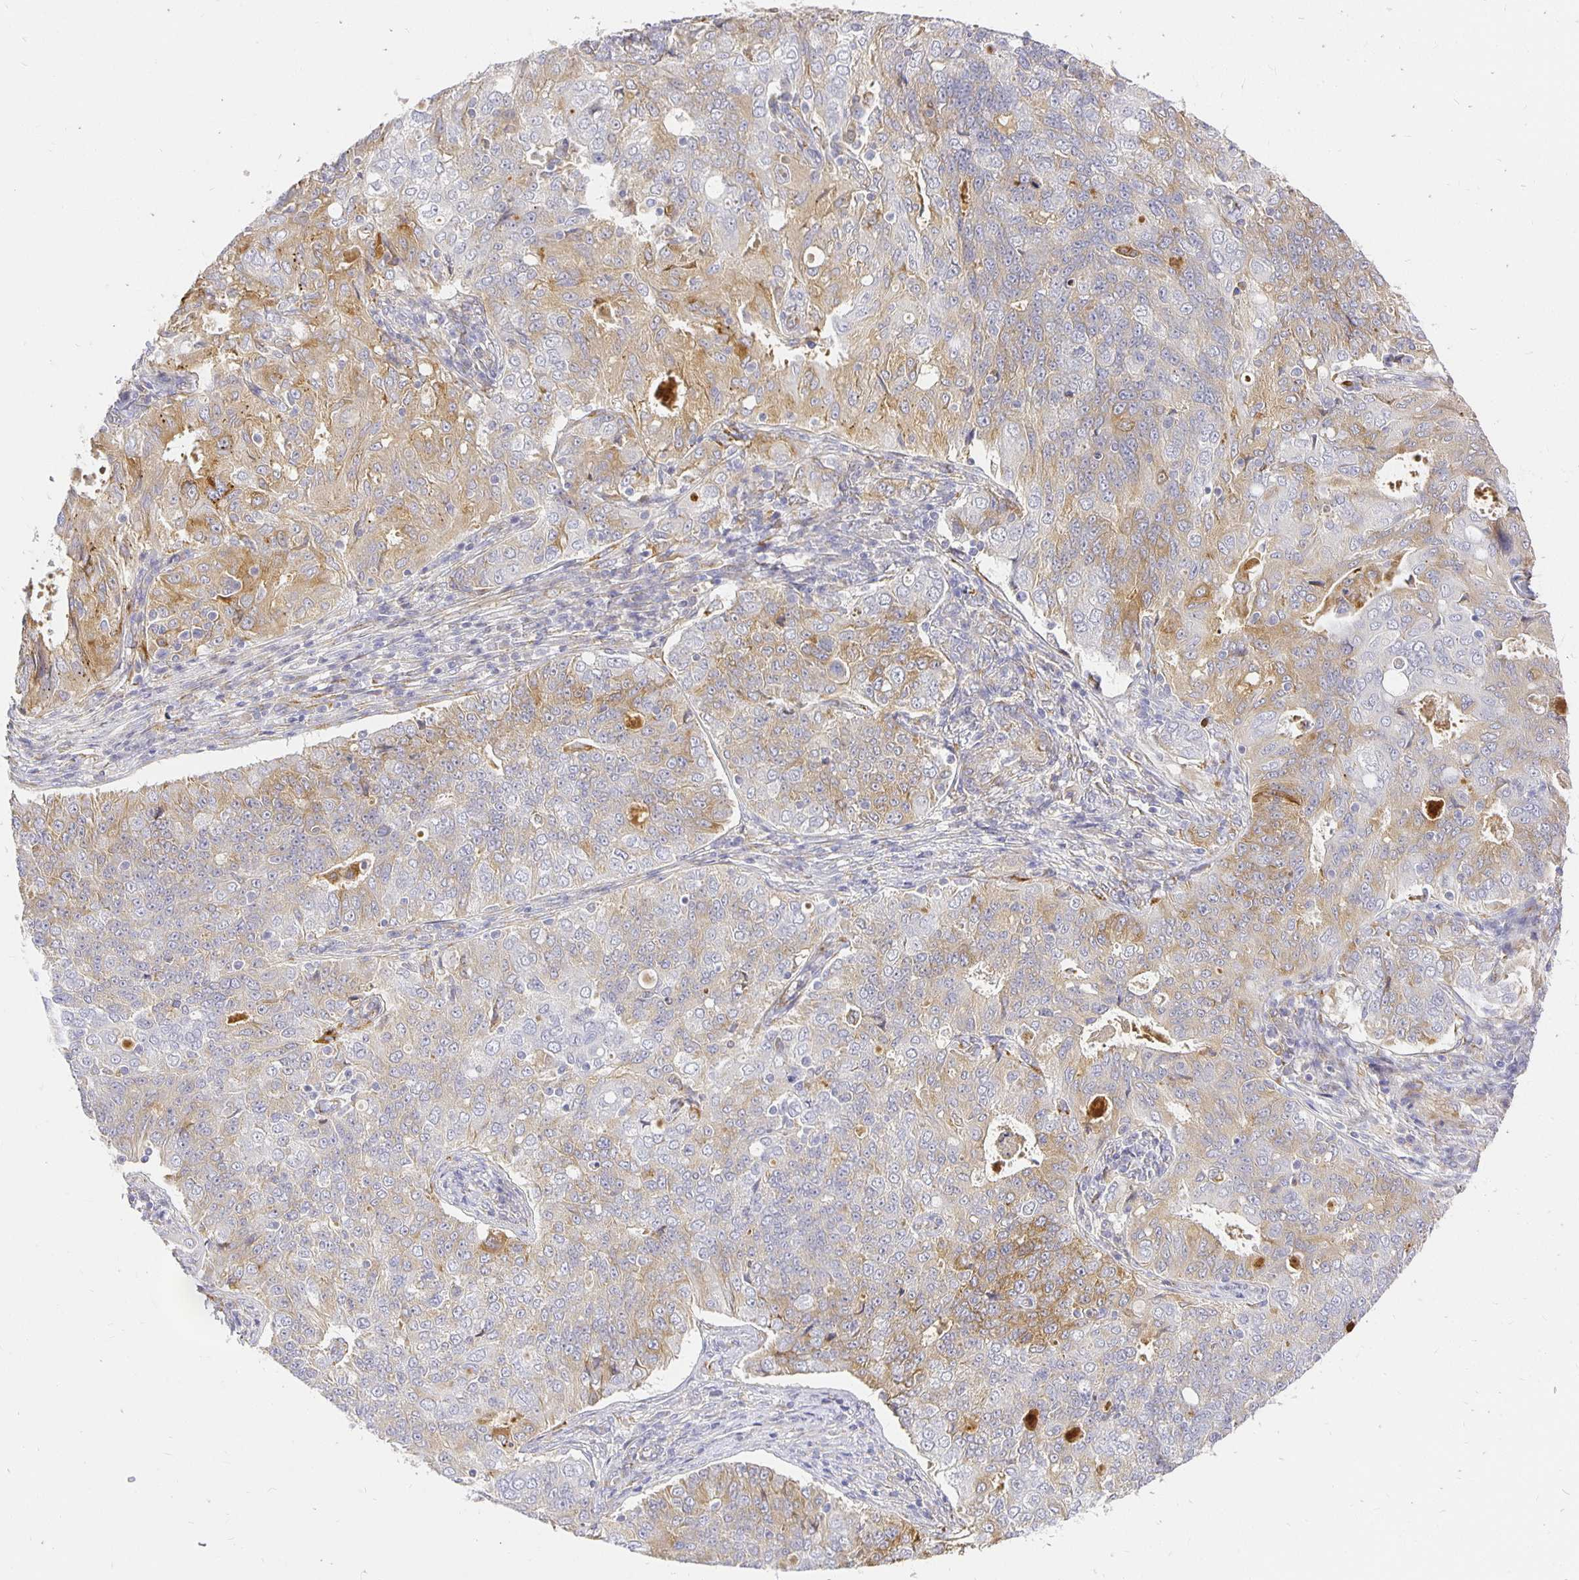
{"staining": {"intensity": "moderate", "quantity": "25%-75%", "location": "cytoplasmic/membranous"}, "tissue": "endometrial cancer", "cell_type": "Tumor cells", "image_type": "cancer", "snomed": [{"axis": "morphology", "description": "Adenocarcinoma, NOS"}, {"axis": "topography", "description": "Endometrium"}], "caption": "Immunohistochemical staining of human endometrial cancer reveals medium levels of moderate cytoplasmic/membranous positivity in about 25%-75% of tumor cells.", "gene": "PLOD1", "patient": {"sex": "female", "age": 43}}